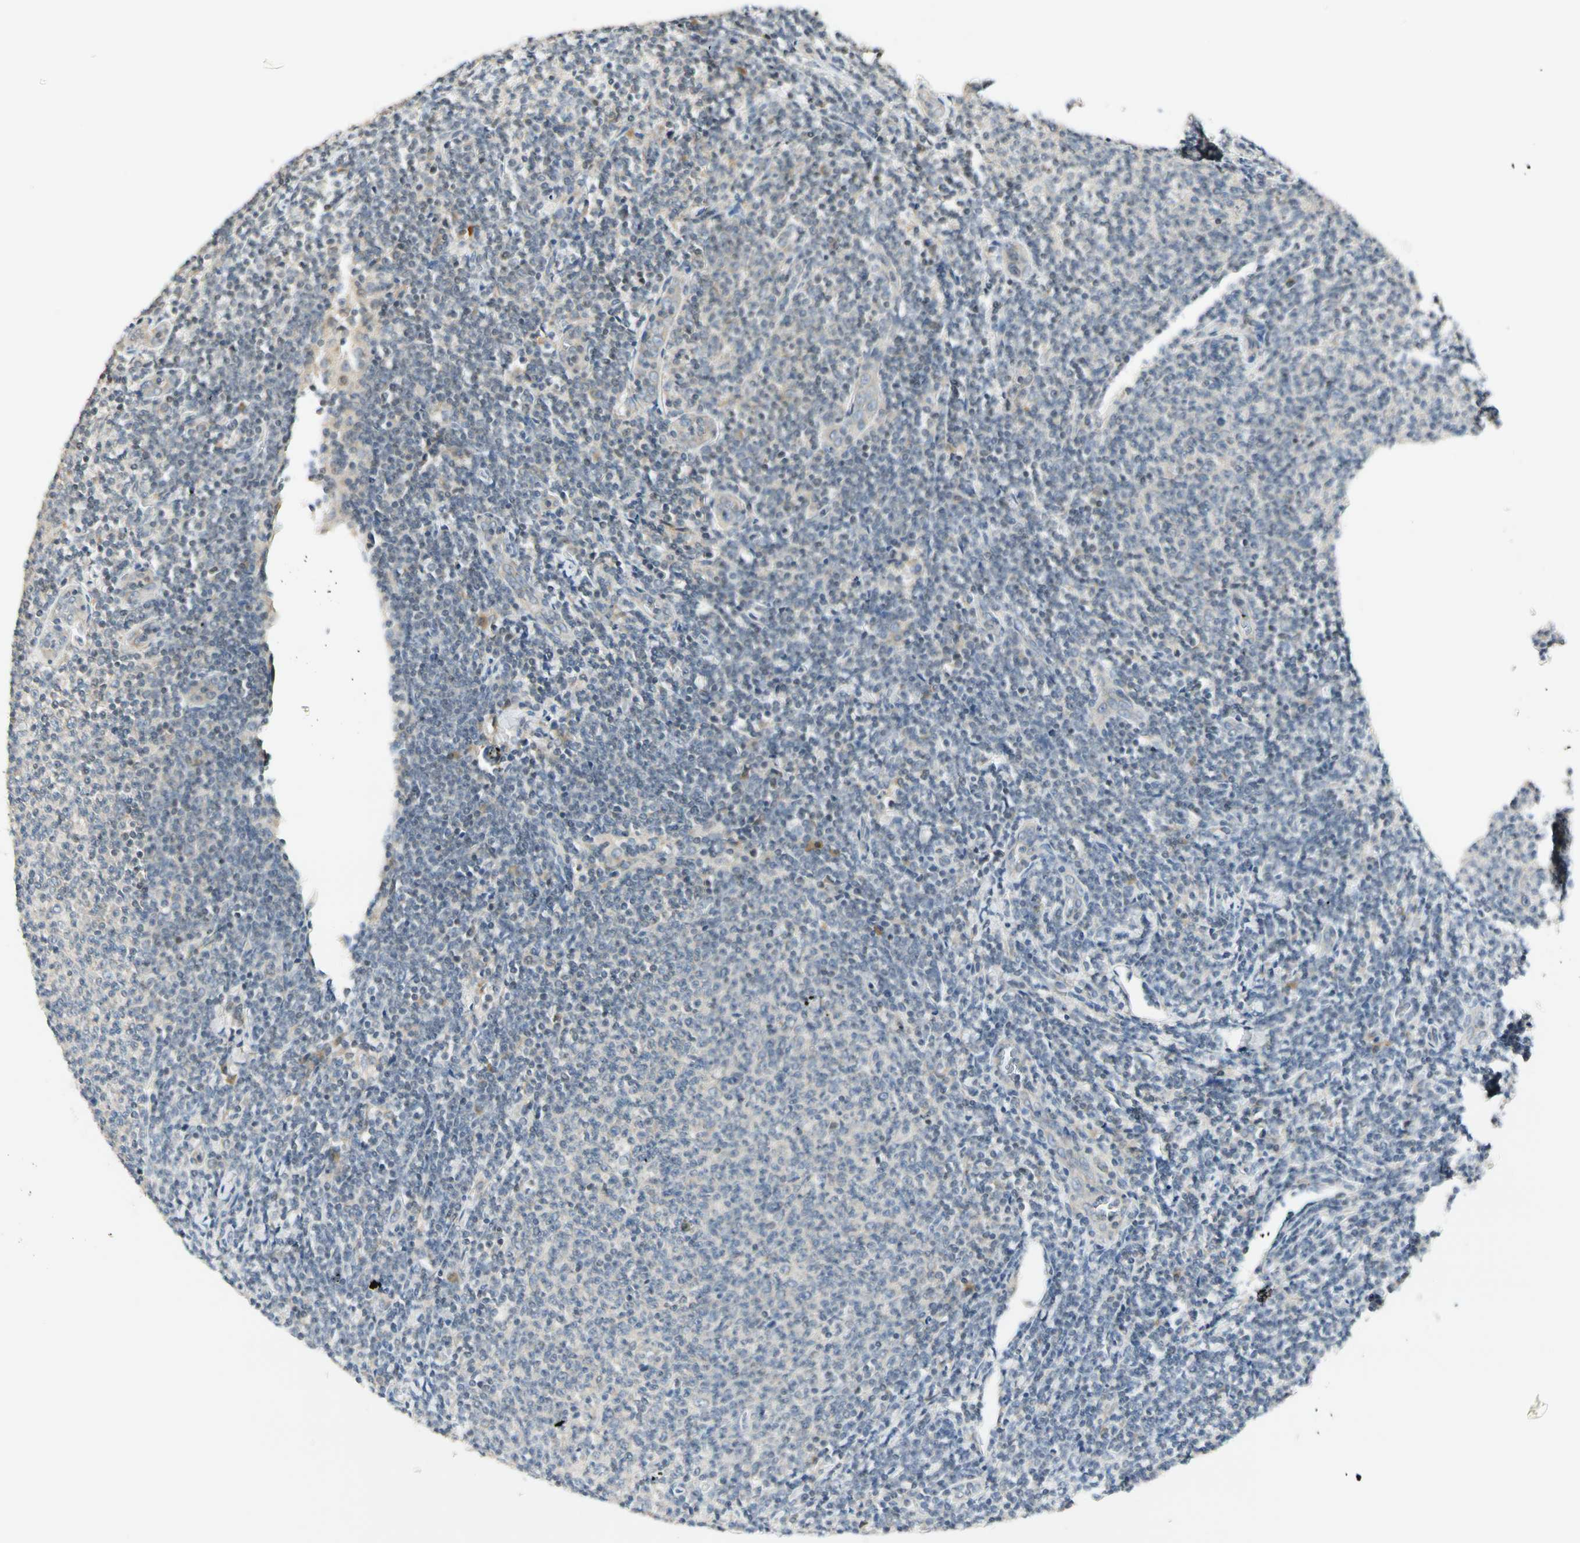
{"staining": {"intensity": "negative", "quantity": "none", "location": "none"}, "tissue": "lymphoma", "cell_type": "Tumor cells", "image_type": "cancer", "snomed": [{"axis": "morphology", "description": "Malignant lymphoma, non-Hodgkin's type, Low grade"}, {"axis": "topography", "description": "Lymph node"}], "caption": "Tumor cells show no significant expression in lymphoma.", "gene": "RPS6KB2", "patient": {"sex": "male", "age": 66}}